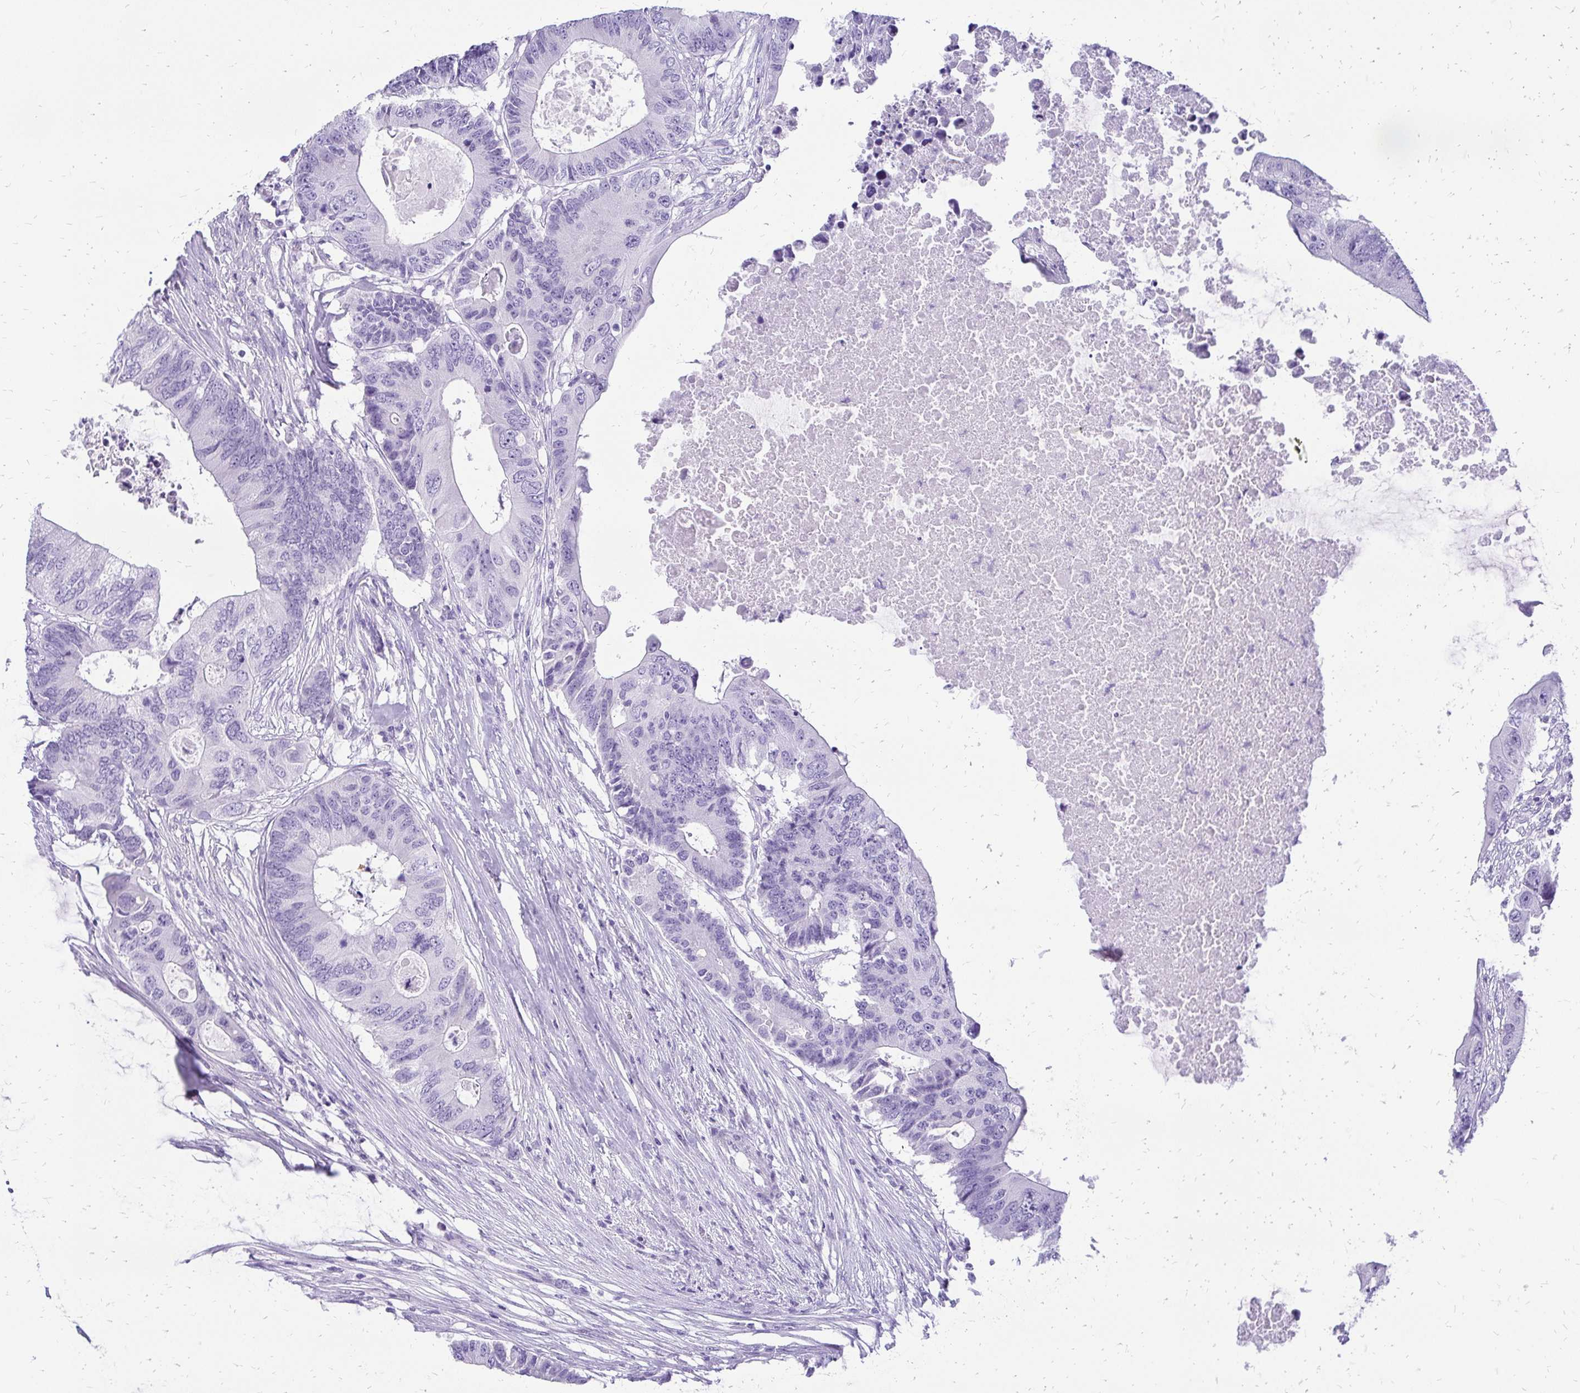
{"staining": {"intensity": "negative", "quantity": "none", "location": "none"}, "tissue": "colorectal cancer", "cell_type": "Tumor cells", "image_type": "cancer", "snomed": [{"axis": "morphology", "description": "Adenocarcinoma, NOS"}, {"axis": "topography", "description": "Colon"}], "caption": "Immunohistochemistry histopathology image of colorectal cancer (adenocarcinoma) stained for a protein (brown), which exhibits no expression in tumor cells.", "gene": "SLC32A1", "patient": {"sex": "male", "age": 71}}